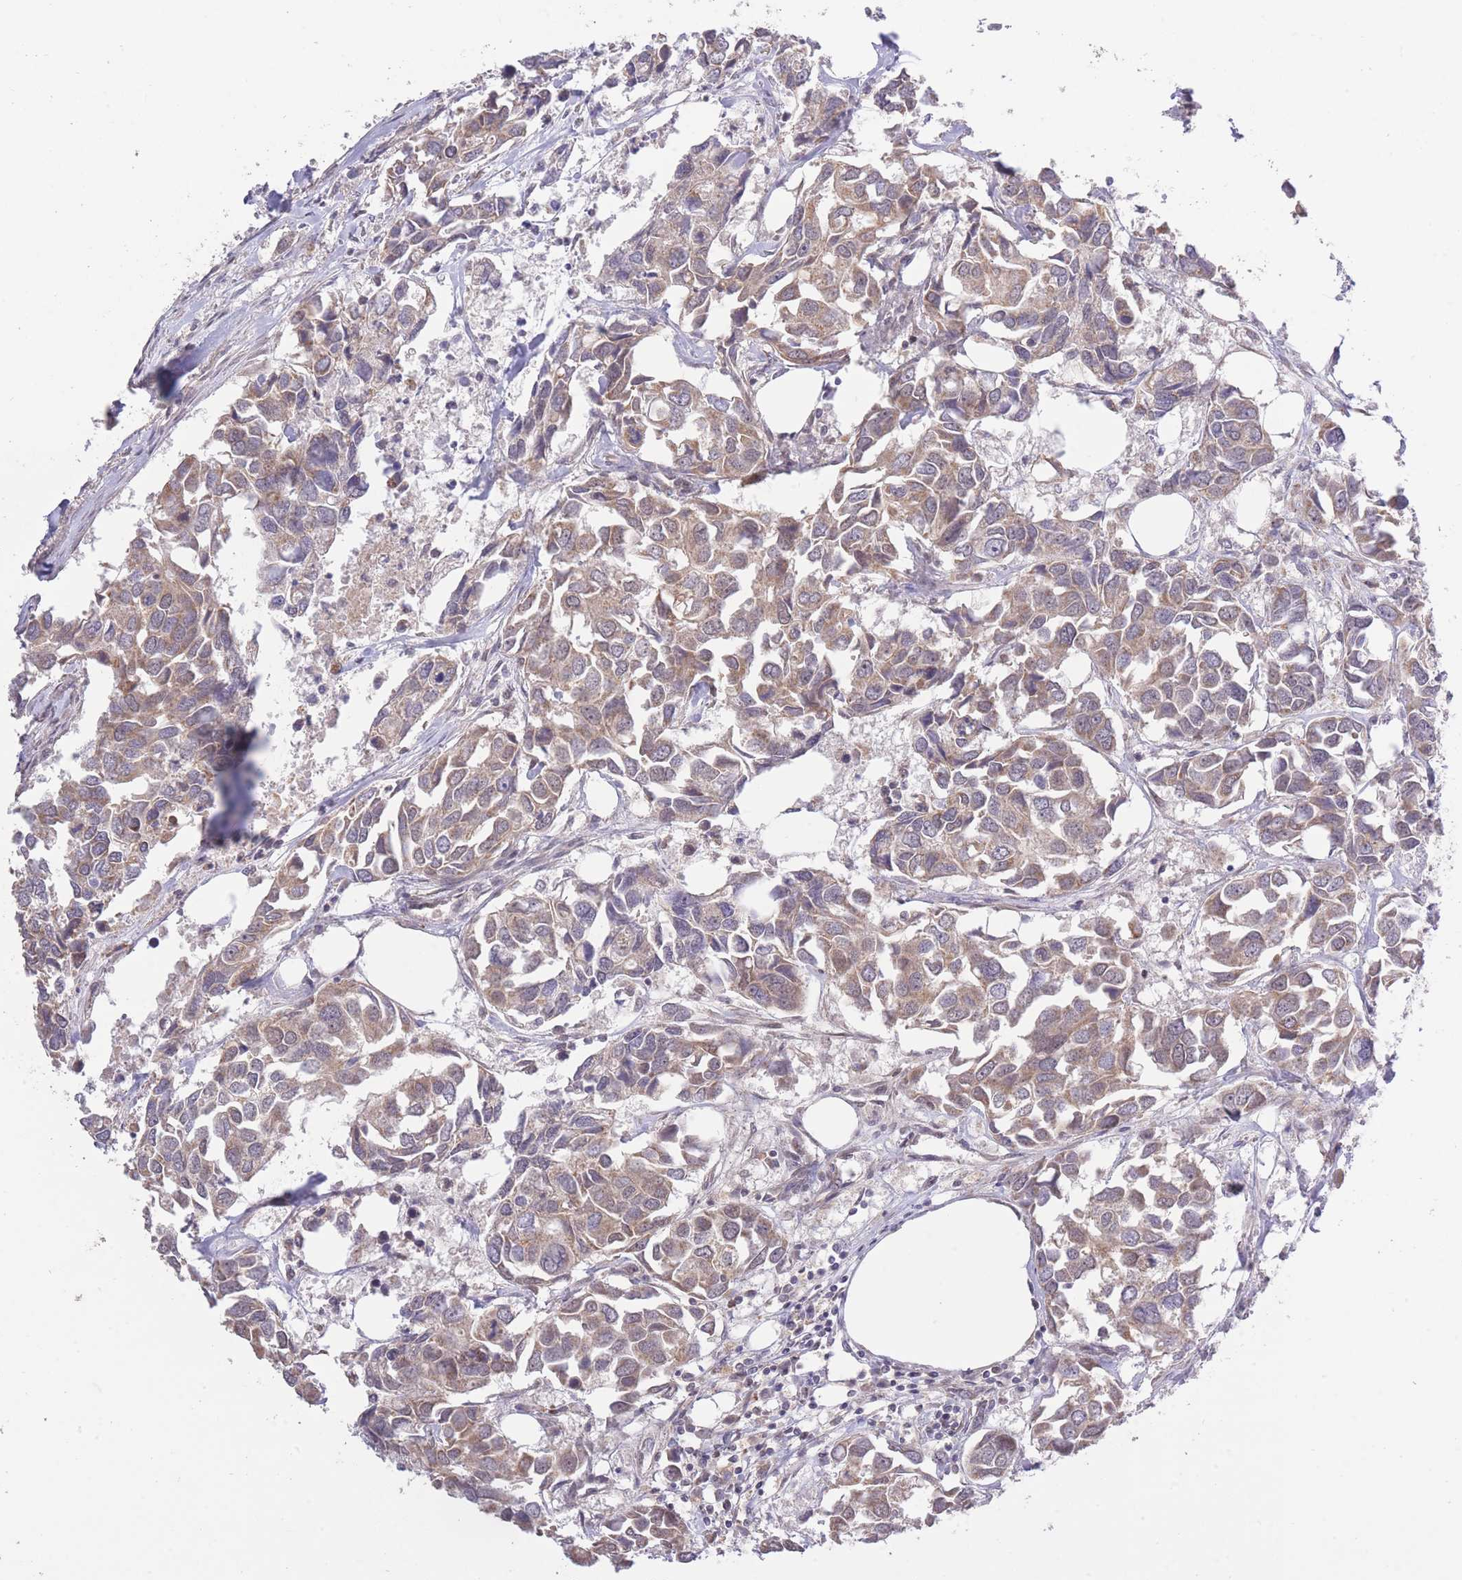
{"staining": {"intensity": "weak", "quantity": ">75%", "location": "cytoplasmic/membranous"}, "tissue": "breast cancer", "cell_type": "Tumor cells", "image_type": "cancer", "snomed": [{"axis": "morphology", "description": "Duct carcinoma"}, {"axis": "topography", "description": "Breast"}], "caption": "Brown immunohistochemical staining in infiltrating ductal carcinoma (breast) reveals weak cytoplasmic/membranous expression in about >75% of tumor cells.", "gene": "ELOA2", "patient": {"sex": "female", "age": 83}}